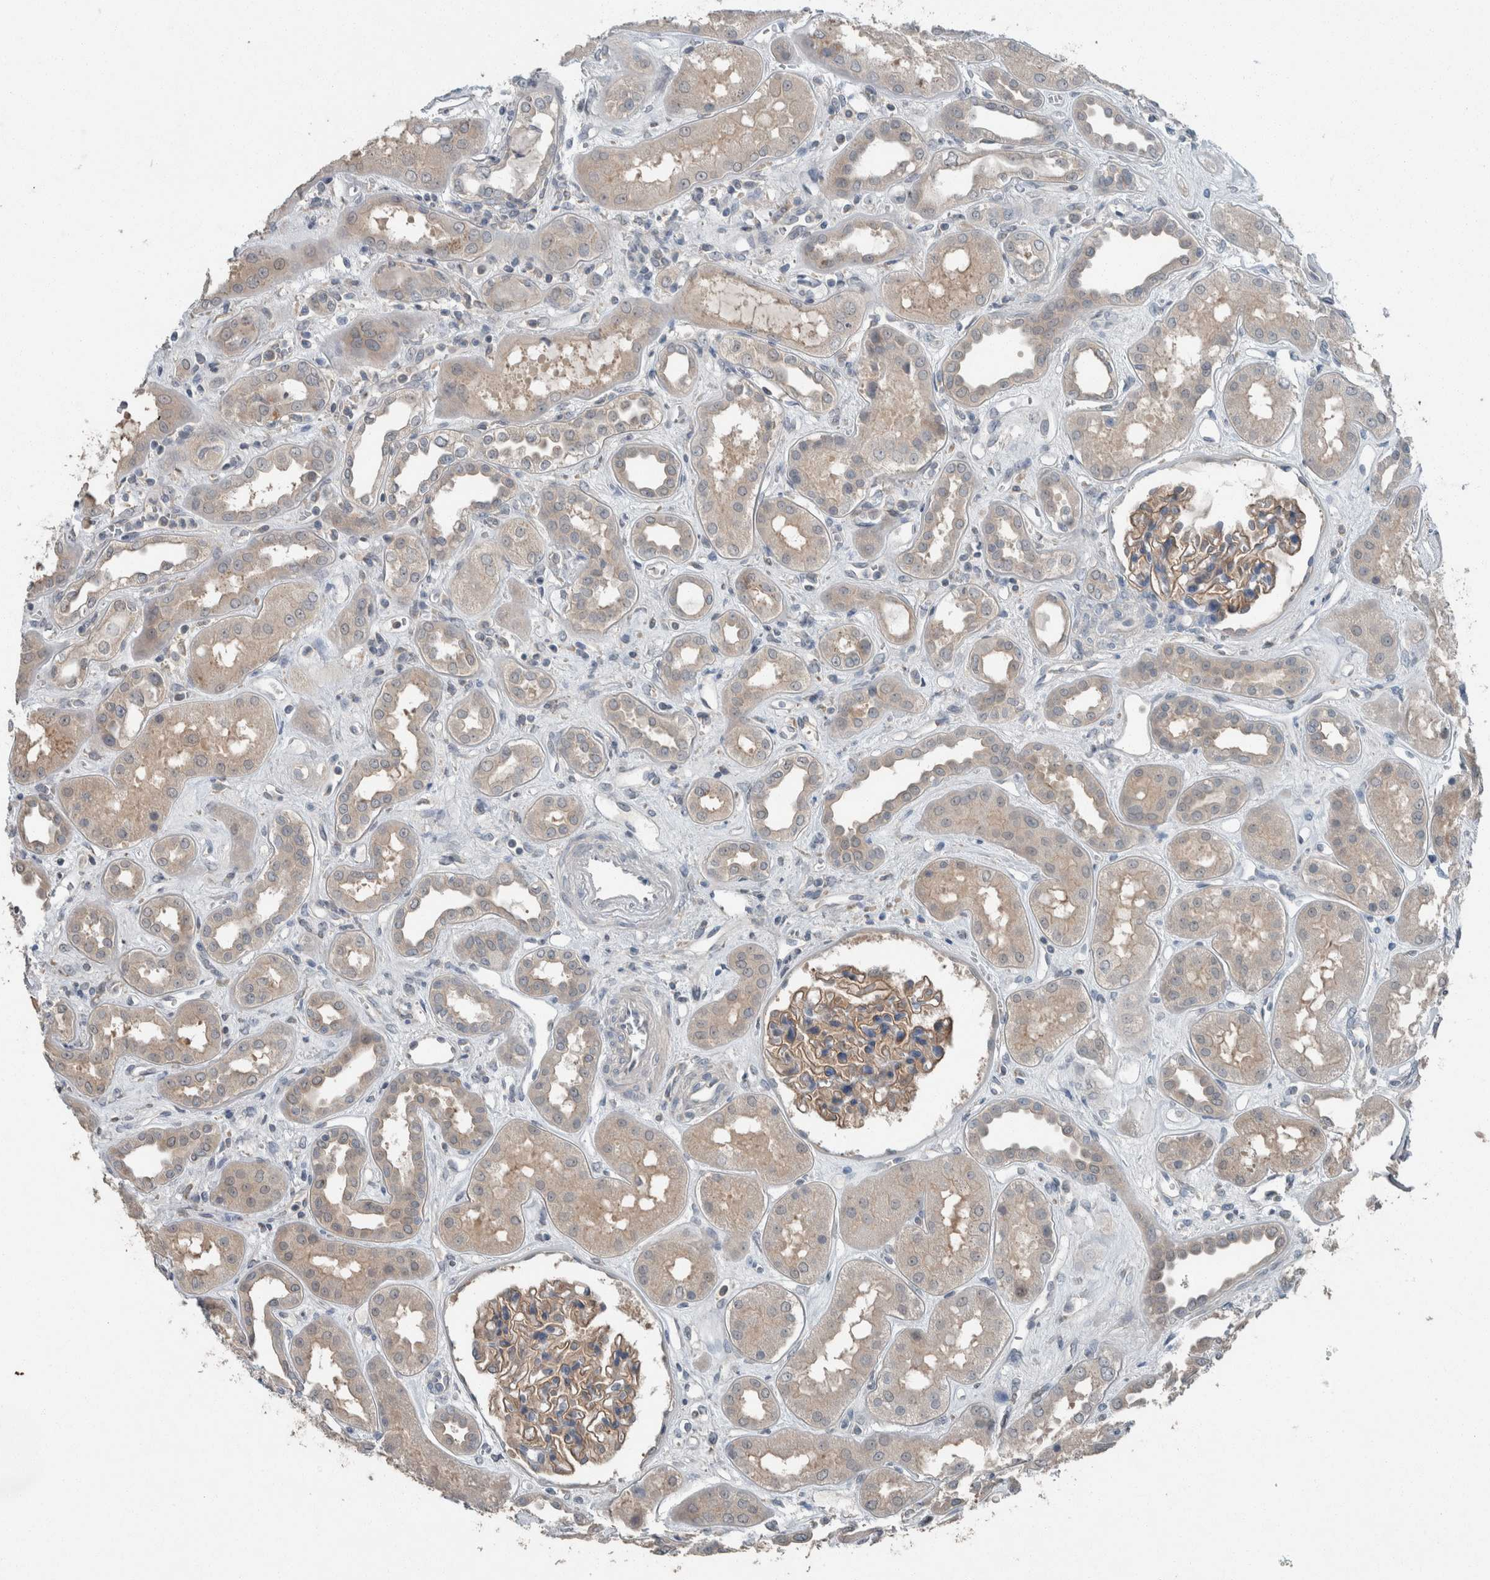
{"staining": {"intensity": "weak", "quantity": "25%-75%", "location": "cytoplasmic/membranous"}, "tissue": "kidney", "cell_type": "Cells in glomeruli", "image_type": "normal", "snomed": [{"axis": "morphology", "description": "Normal tissue, NOS"}, {"axis": "topography", "description": "Kidney"}], "caption": "Immunohistochemistry (IHC) micrograph of unremarkable human kidney stained for a protein (brown), which demonstrates low levels of weak cytoplasmic/membranous expression in approximately 25%-75% of cells in glomeruli.", "gene": "KNTC1", "patient": {"sex": "male", "age": 59}}